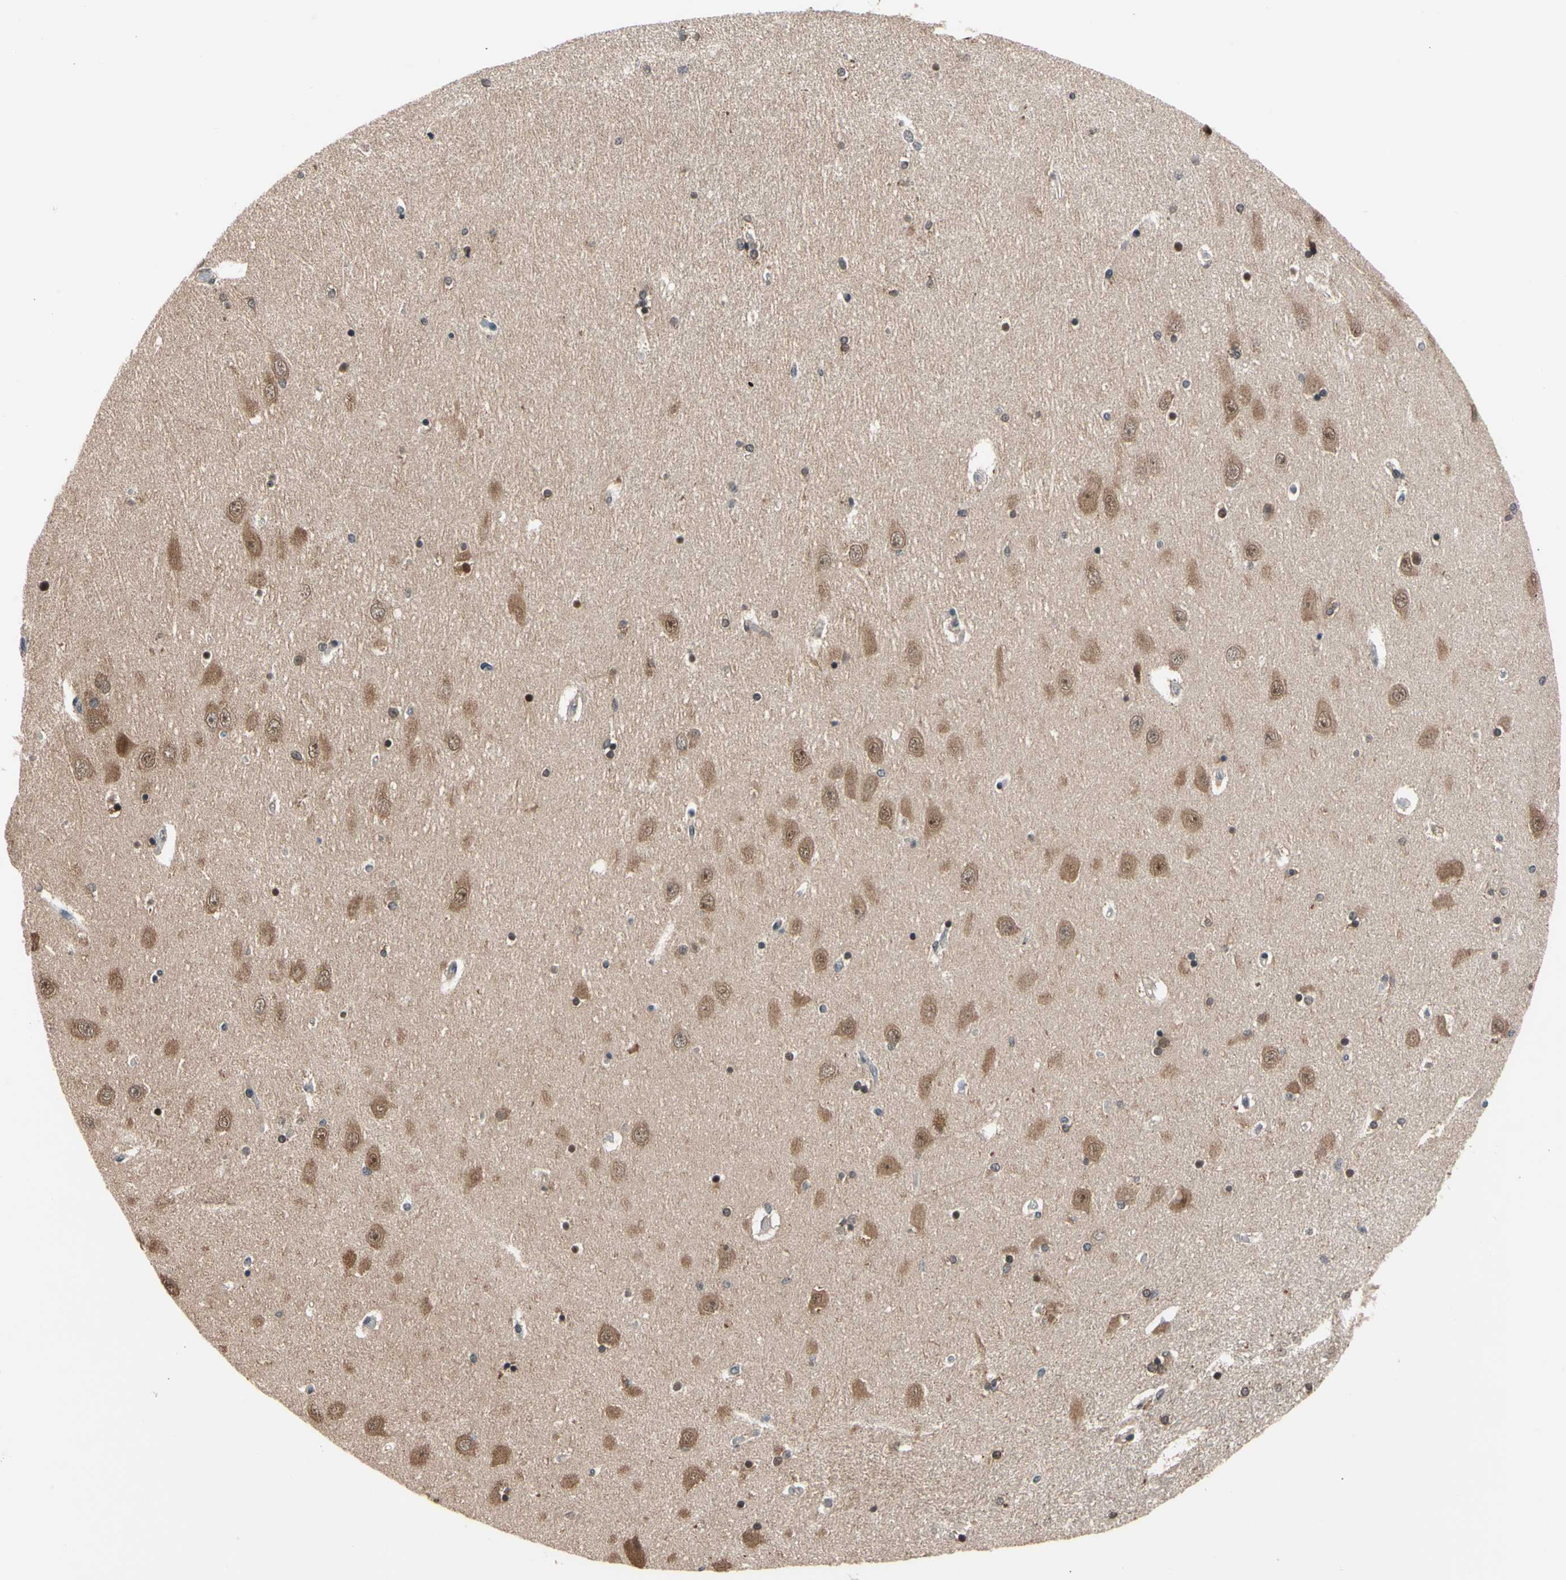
{"staining": {"intensity": "moderate", "quantity": "25%-75%", "location": "cytoplasmic/membranous,nuclear"}, "tissue": "hippocampus", "cell_type": "Glial cells", "image_type": "normal", "snomed": [{"axis": "morphology", "description": "Normal tissue, NOS"}, {"axis": "topography", "description": "Hippocampus"}], "caption": "Immunohistochemical staining of unremarkable human hippocampus demonstrates 25%-75% levels of moderate cytoplasmic/membranous,nuclear protein positivity in approximately 25%-75% of glial cells. (IHC, brightfield microscopy, high magnification).", "gene": "NGEF", "patient": {"sex": "female", "age": 54}}